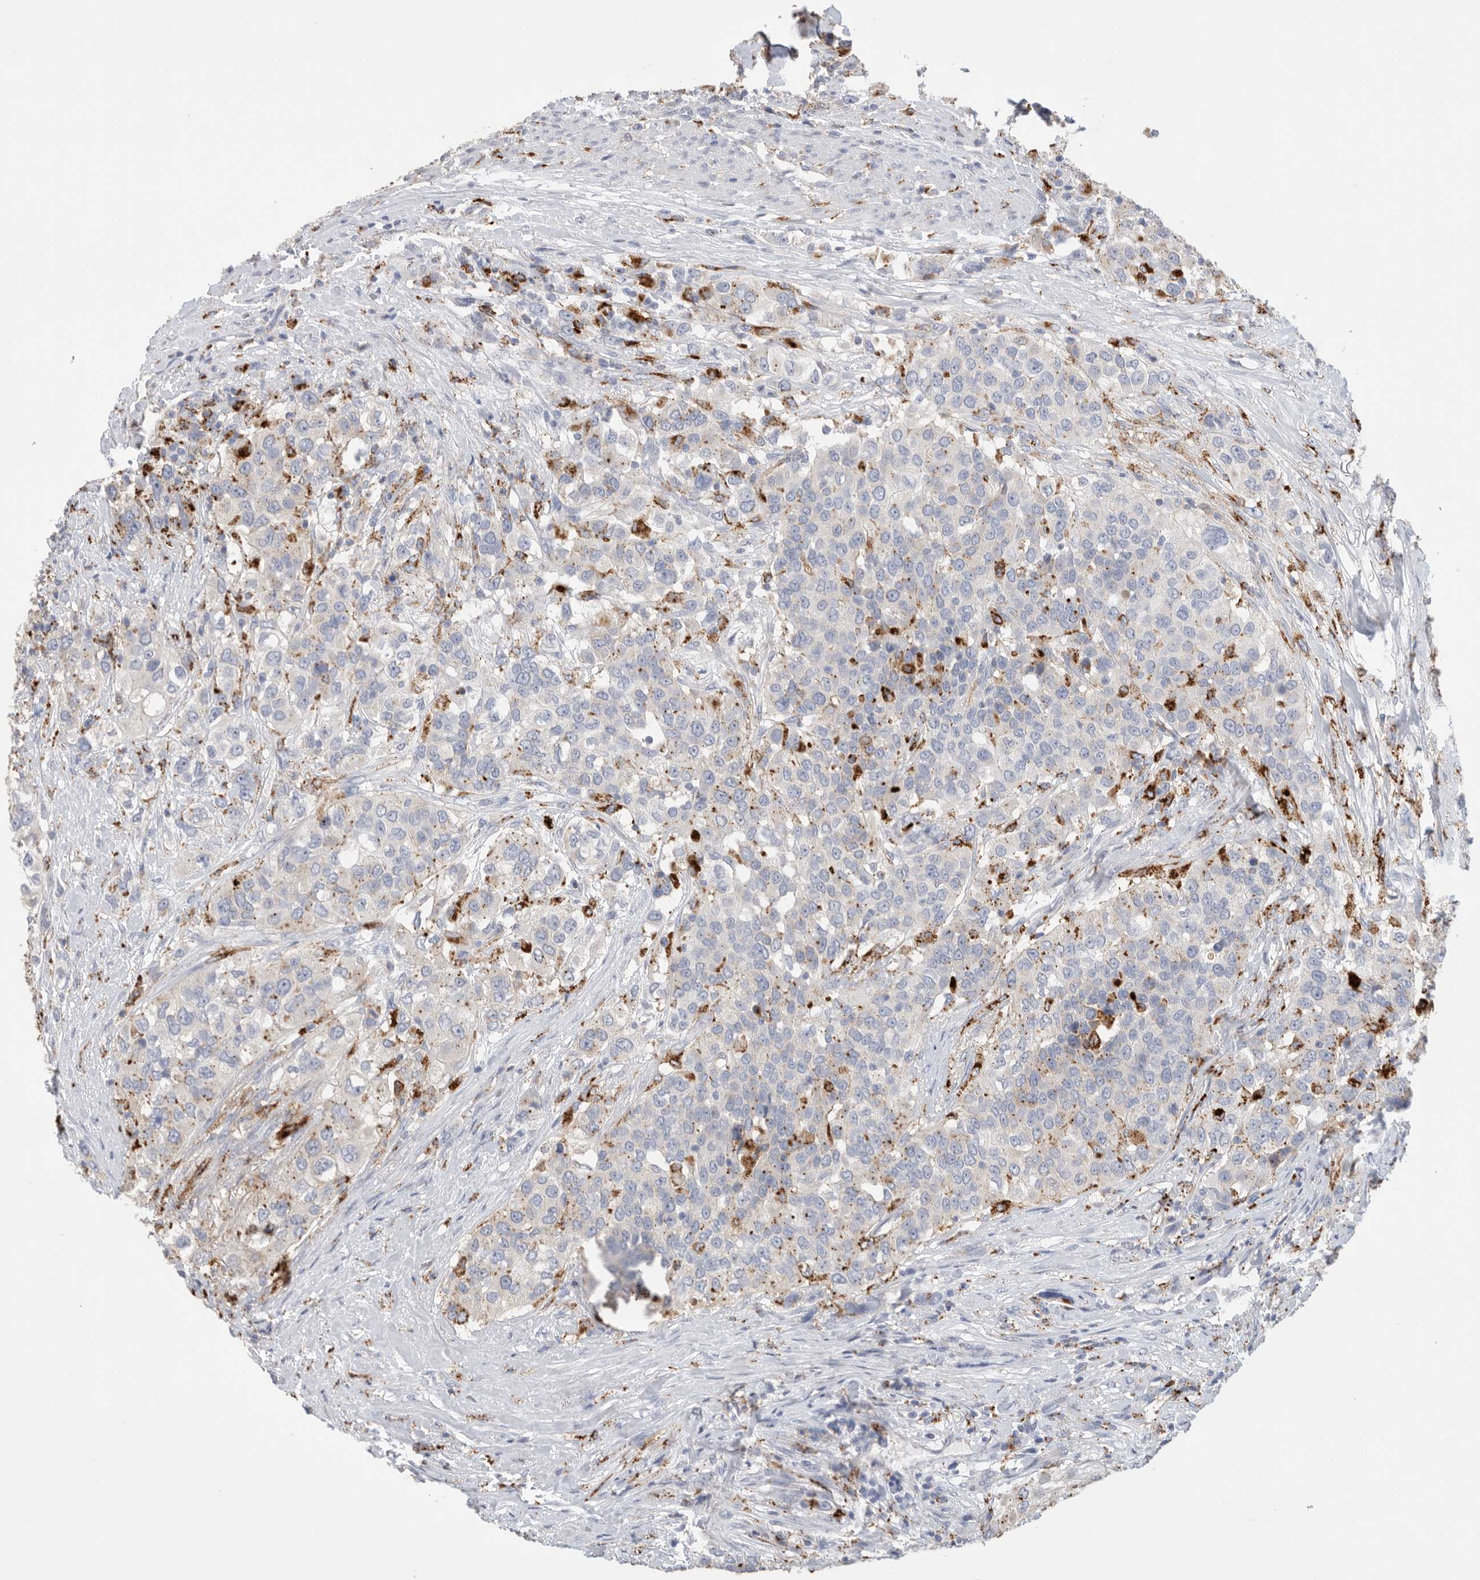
{"staining": {"intensity": "moderate", "quantity": "25%-75%", "location": "cytoplasmic/membranous"}, "tissue": "urothelial cancer", "cell_type": "Tumor cells", "image_type": "cancer", "snomed": [{"axis": "morphology", "description": "Urothelial carcinoma, High grade"}, {"axis": "topography", "description": "Urinary bladder"}], "caption": "This photomicrograph exhibits immunohistochemistry (IHC) staining of human urothelial cancer, with medium moderate cytoplasmic/membranous positivity in approximately 25%-75% of tumor cells.", "gene": "GGH", "patient": {"sex": "female", "age": 80}}